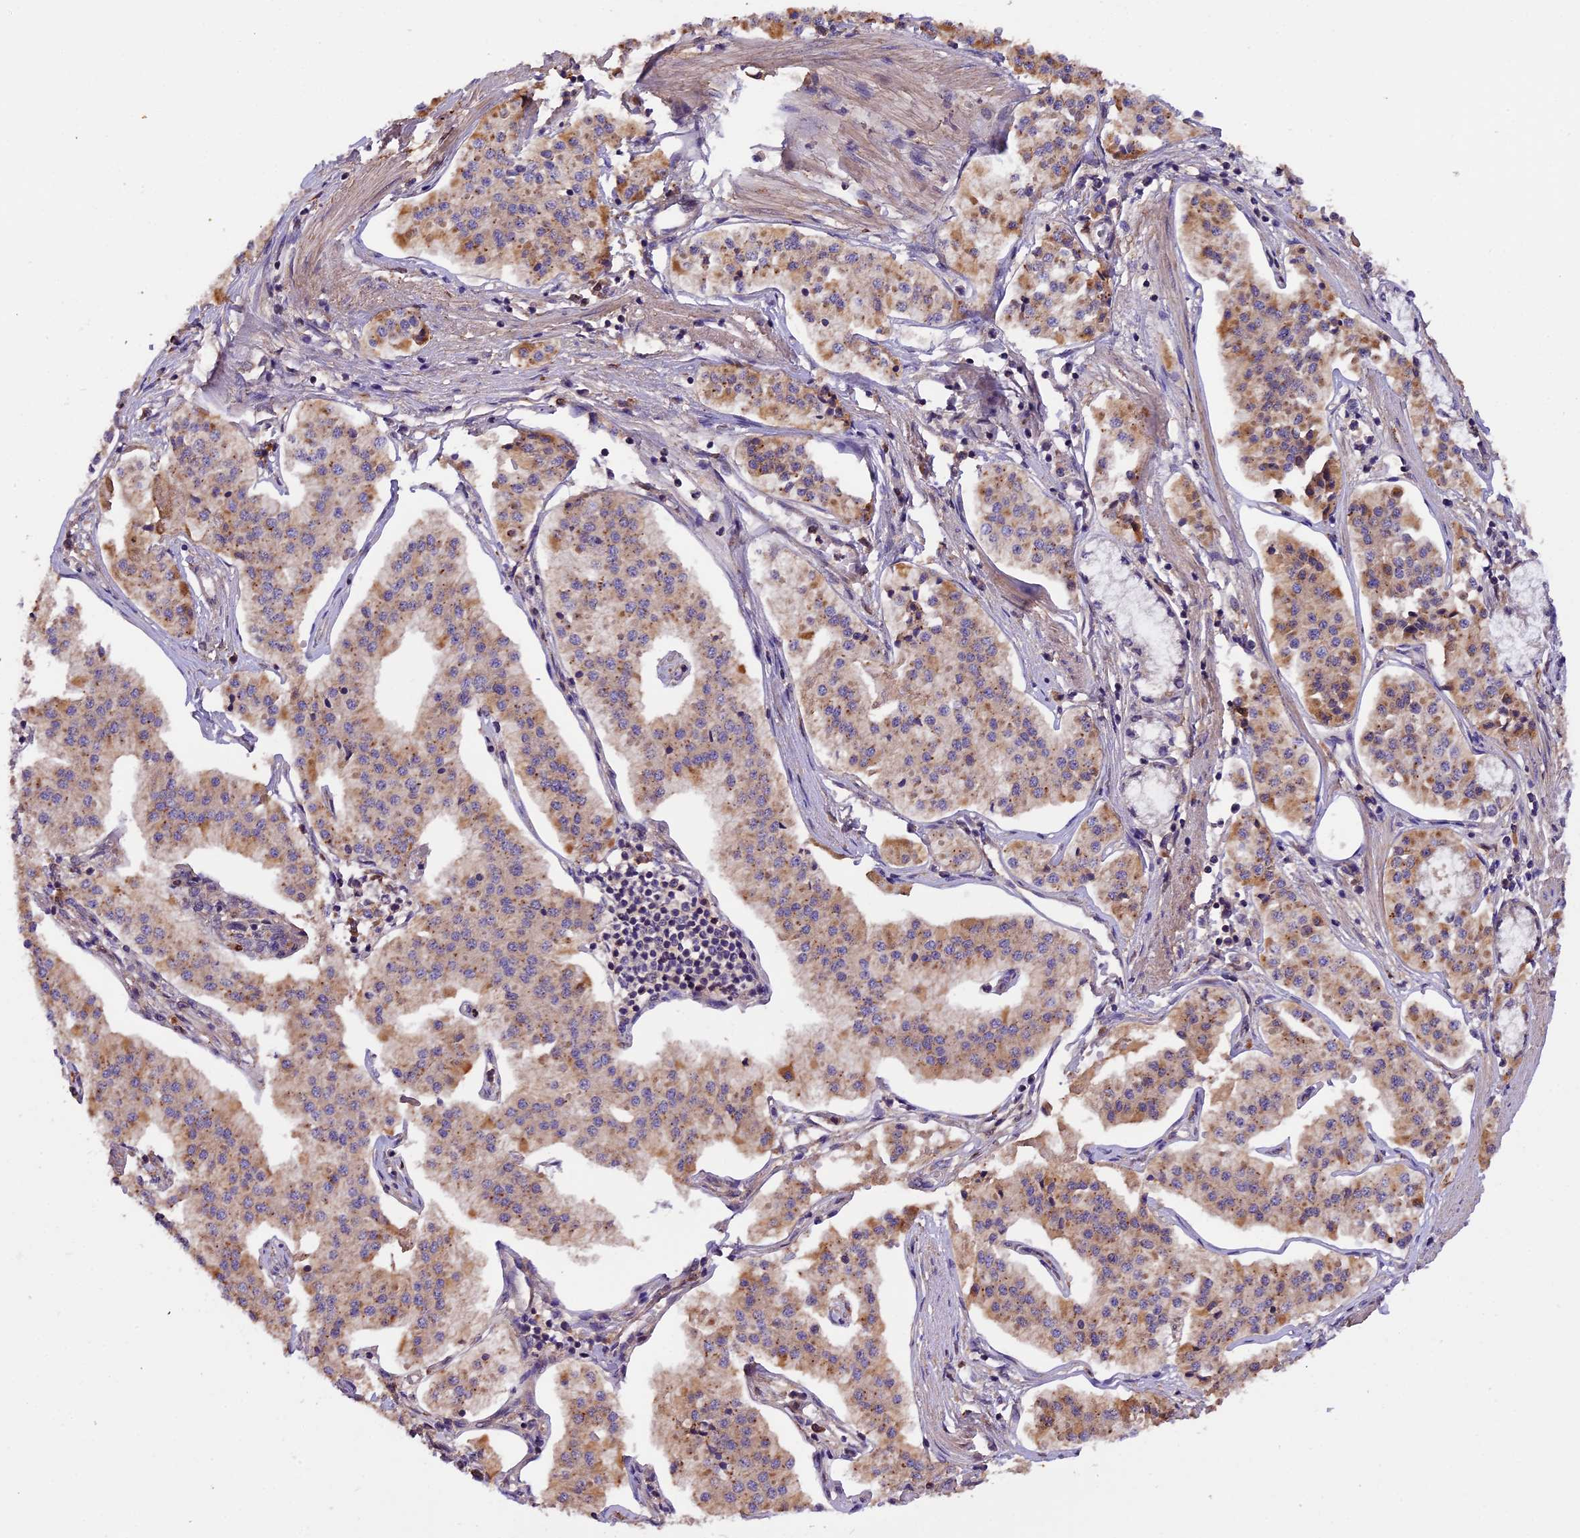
{"staining": {"intensity": "moderate", "quantity": "<25%", "location": "cytoplasmic/membranous"}, "tissue": "pancreatic cancer", "cell_type": "Tumor cells", "image_type": "cancer", "snomed": [{"axis": "morphology", "description": "Adenocarcinoma, NOS"}, {"axis": "topography", "description": "Pancreas"}], "caption": "Human pancreatic adenocarcinoma stained for a protein (brown) exhibits moderate cytoplasmic/membranous positive positivity in approximately <25% of tumor cells.", "gene": "SETD6", "patient": {"sex": "female", "age": 50}}